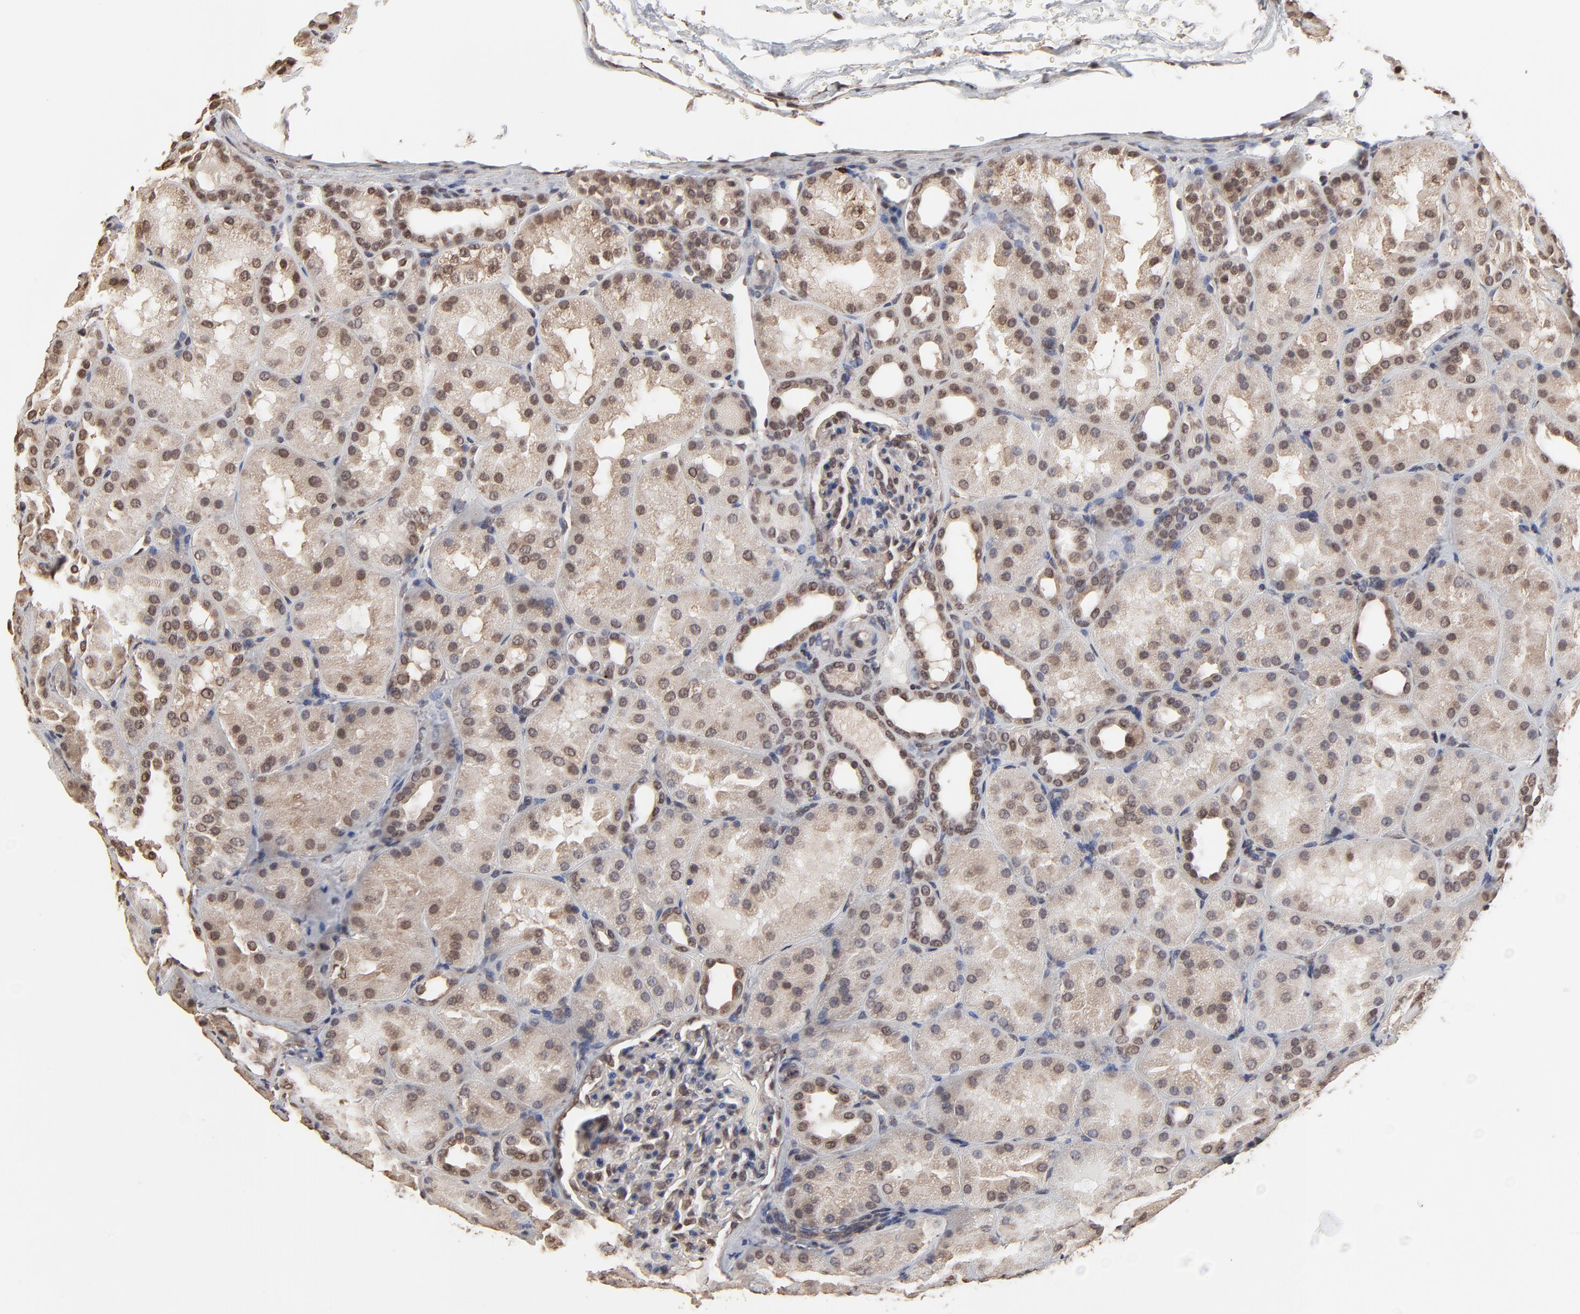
{"staining": {"intensity": "moderate", "quantity": "25%-75%", "location": "cytoplasmic/membranous"}, "tissue": "kidney", "cell_type": "Cells in glomeruli", "image_type": "normal", "snomed": [{"axis": "morphology", "description": "Normal tissue, NOS"}, {"axis": "topography", "description": "Kidney"}], "caption": "An IHC photomicrograph of unremarkable tissue is shown. Protein staining in brown labels moderate cytoplasmic/membranous positivity in kidney within cells in glomeruli.", "gene": "CHM", "patient": {"sex": "male", "age": 28}}